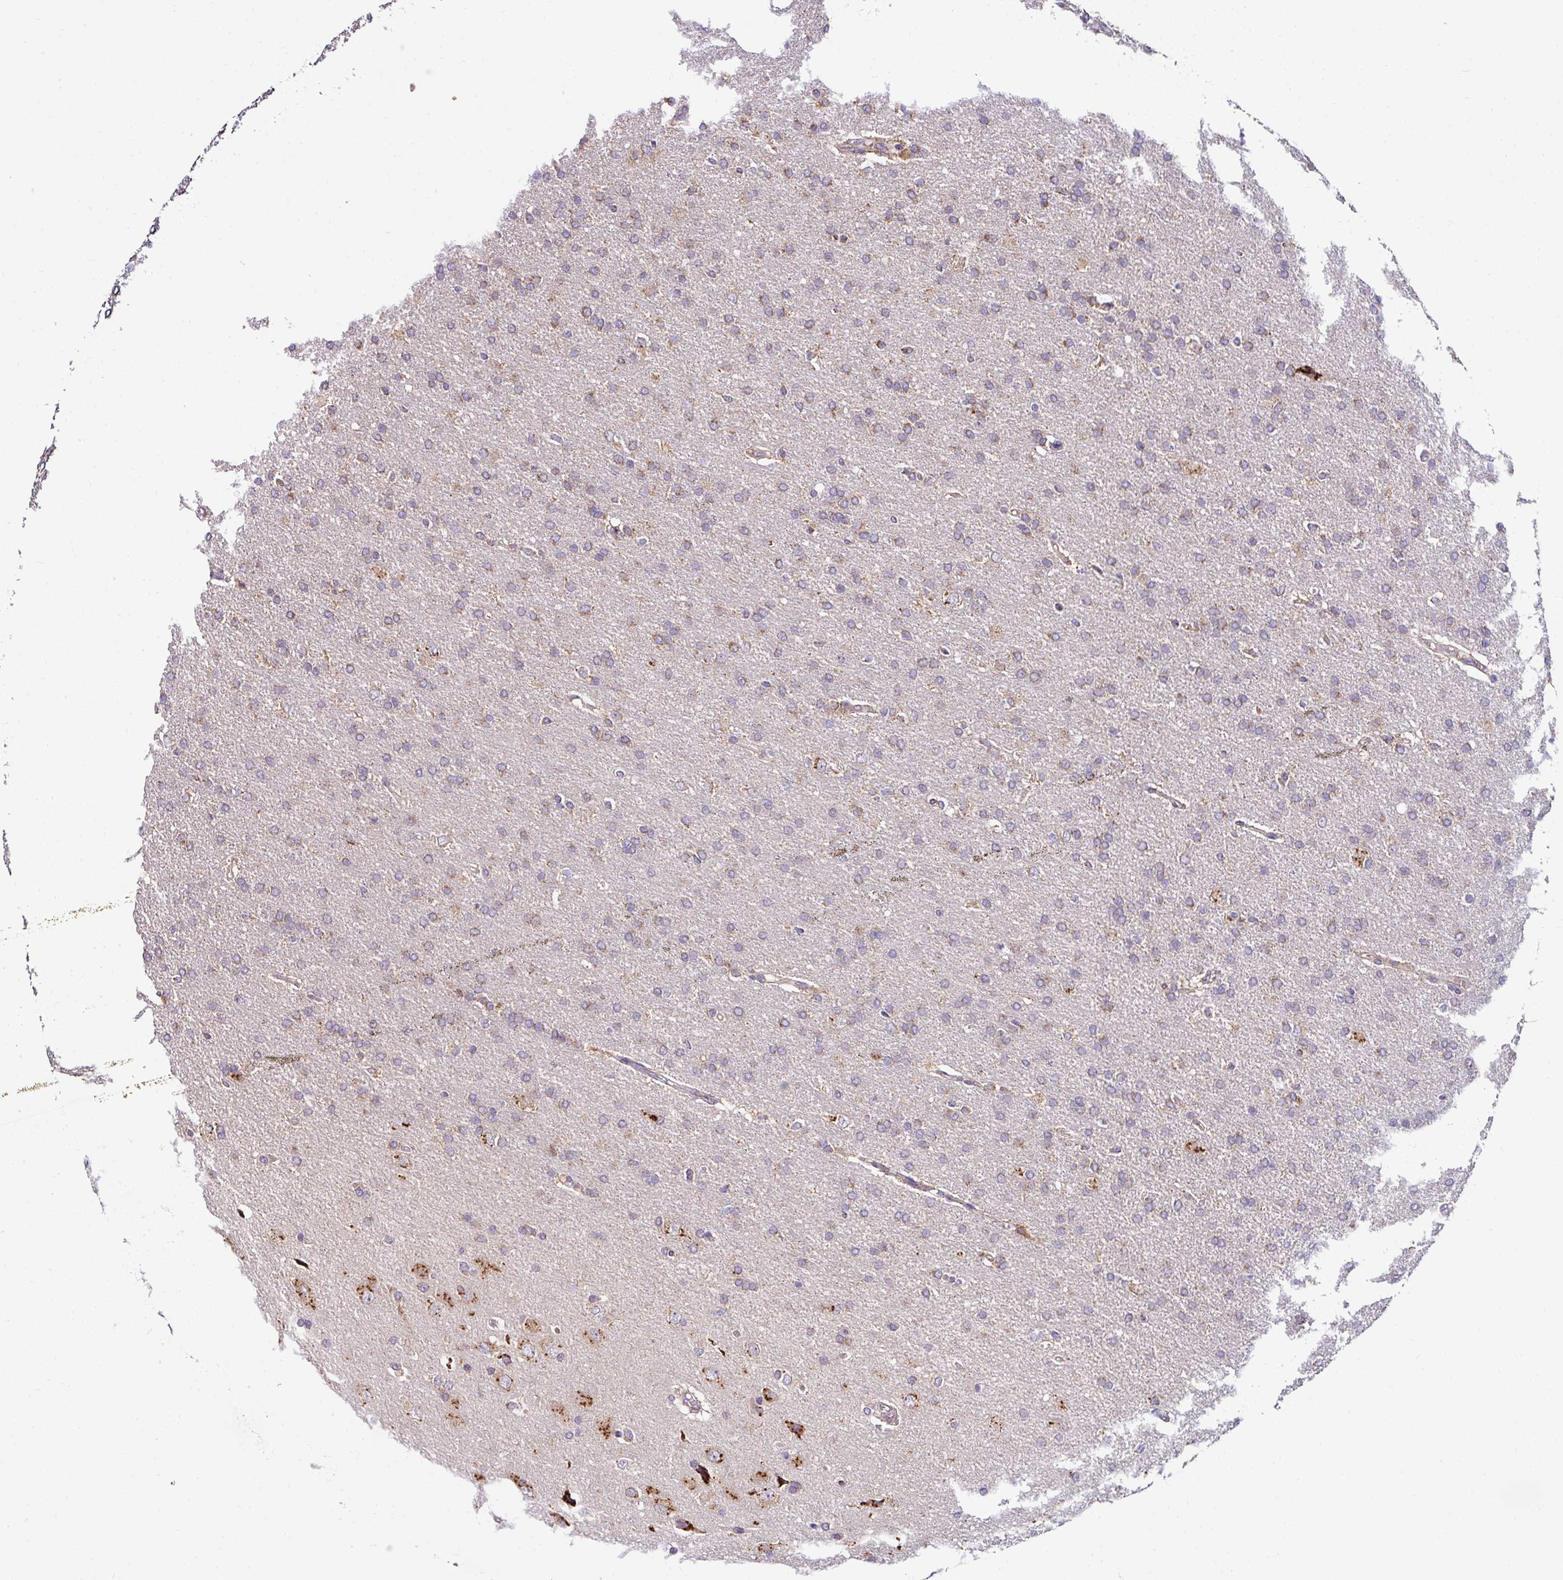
{"staining": {"intensity": "weak", "quantity": ">75%", "location": "cytoplasmic/membranous"}, "tissue": "glioma", "cell_type": "Tumor cells", "image_type": "cancer", "snomed": [{"axis": "morphology", "description": "Glioma, malignant, High grade"}, {"axis": "topography", "description": "Brain"}], "caption": "Immunohistochemistry (IHC) of malignant glioma (high-grade) reveals low levels of weak cytoplasmic/membranous positivity in approximately >75% of tumor cells.", "gene": "CPD", "patient": {"sex": "male", "age": 72}}